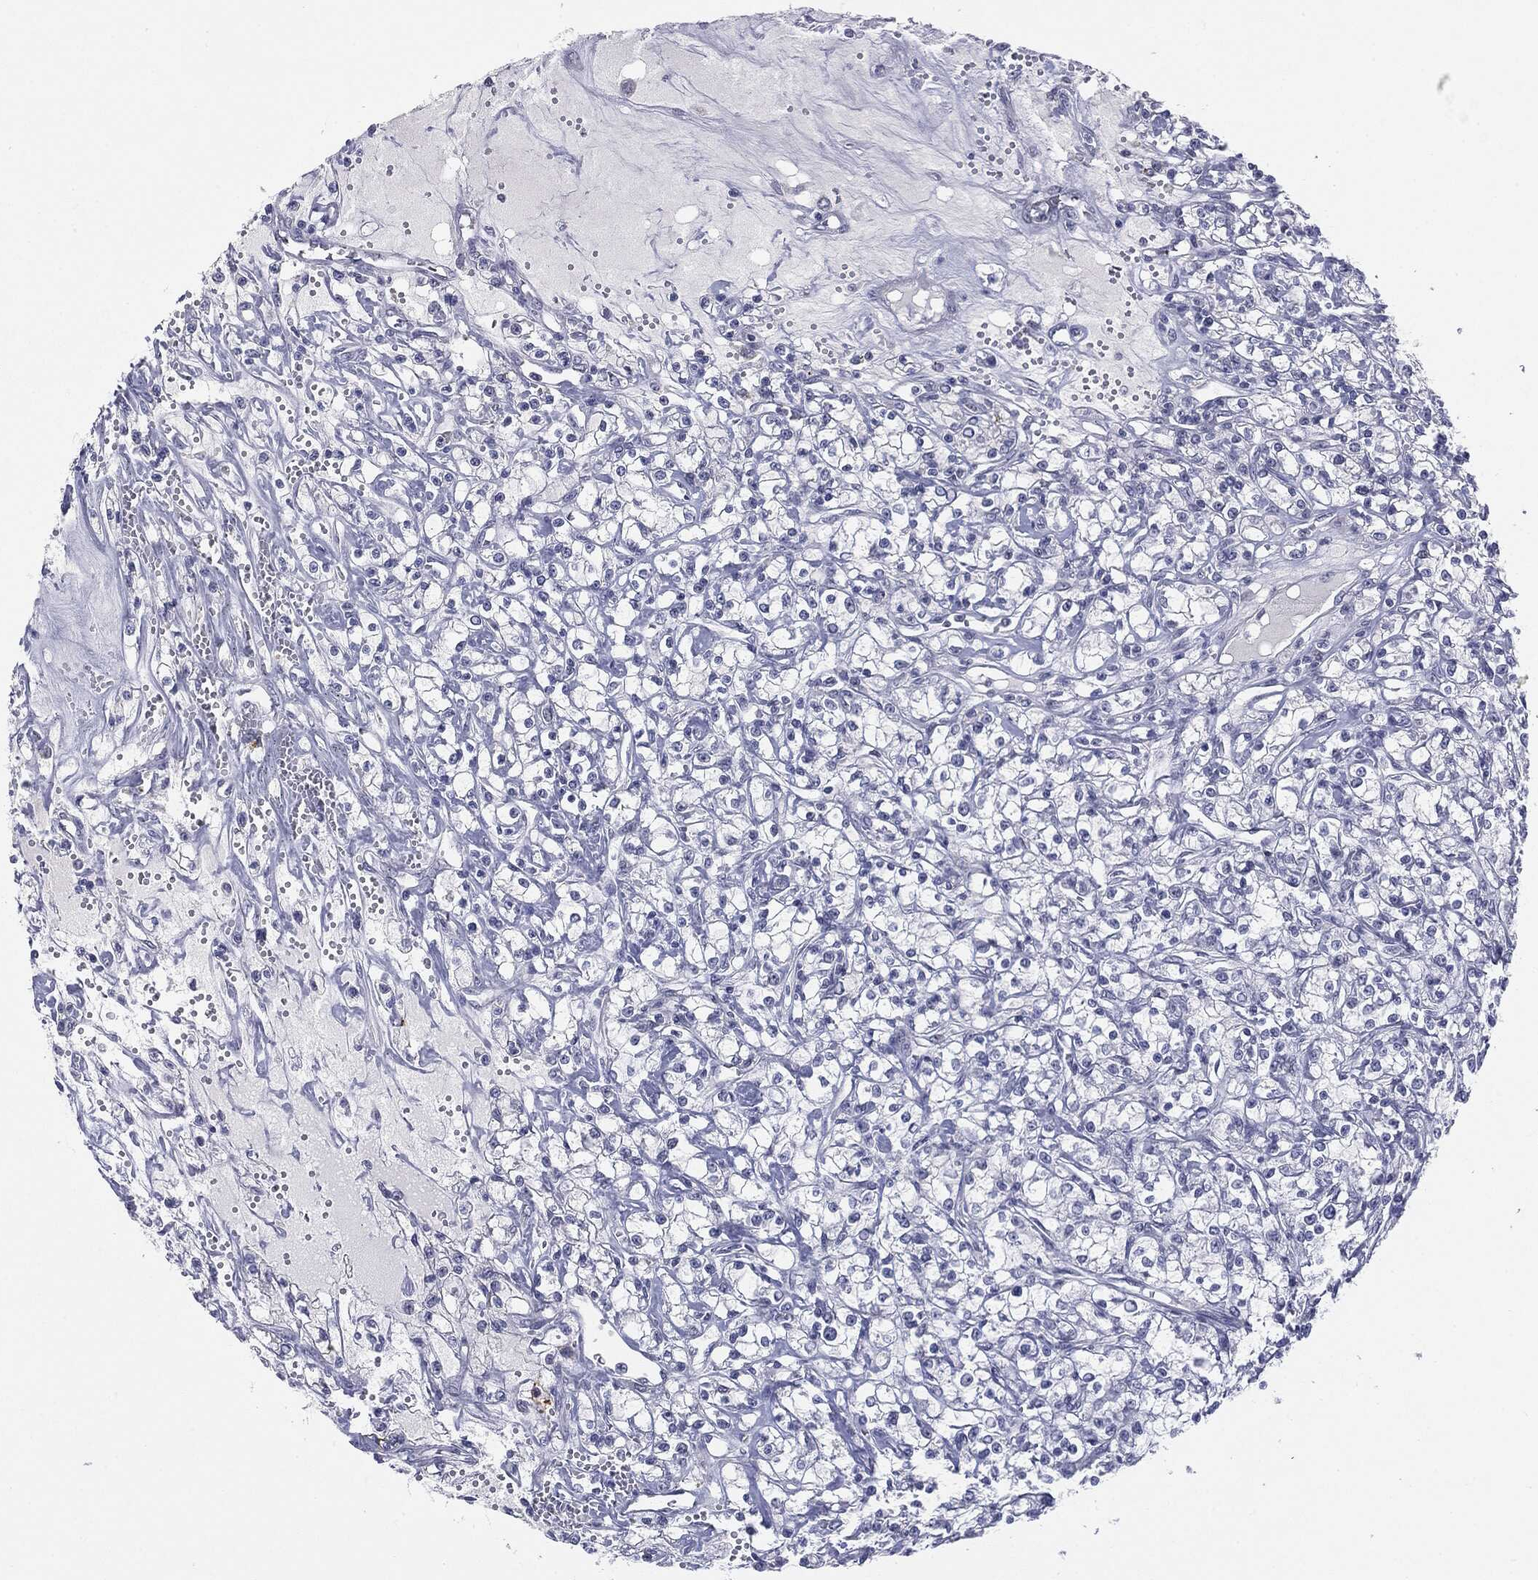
{"staining": {"intensity": "negative", "quantity": "none", "location": "none"}, "tissue": "renal cancer", "cell_type": "Tumor cells", "image_type": "cancer", "snomed": [{"axis": "morphology", "description": "Adenocarcinoma, NOS"}, {"axis": "topography", "description": "Kidney"}], "caption": "Immunohistochemistry (IHC) image of human renal cancer (adenocarcinoma) stained for a protein (brown), which demonstrates no staining in tumor cells.", "gene": "SLC5A5", "patient": {"sex": "female", "age": 59}}